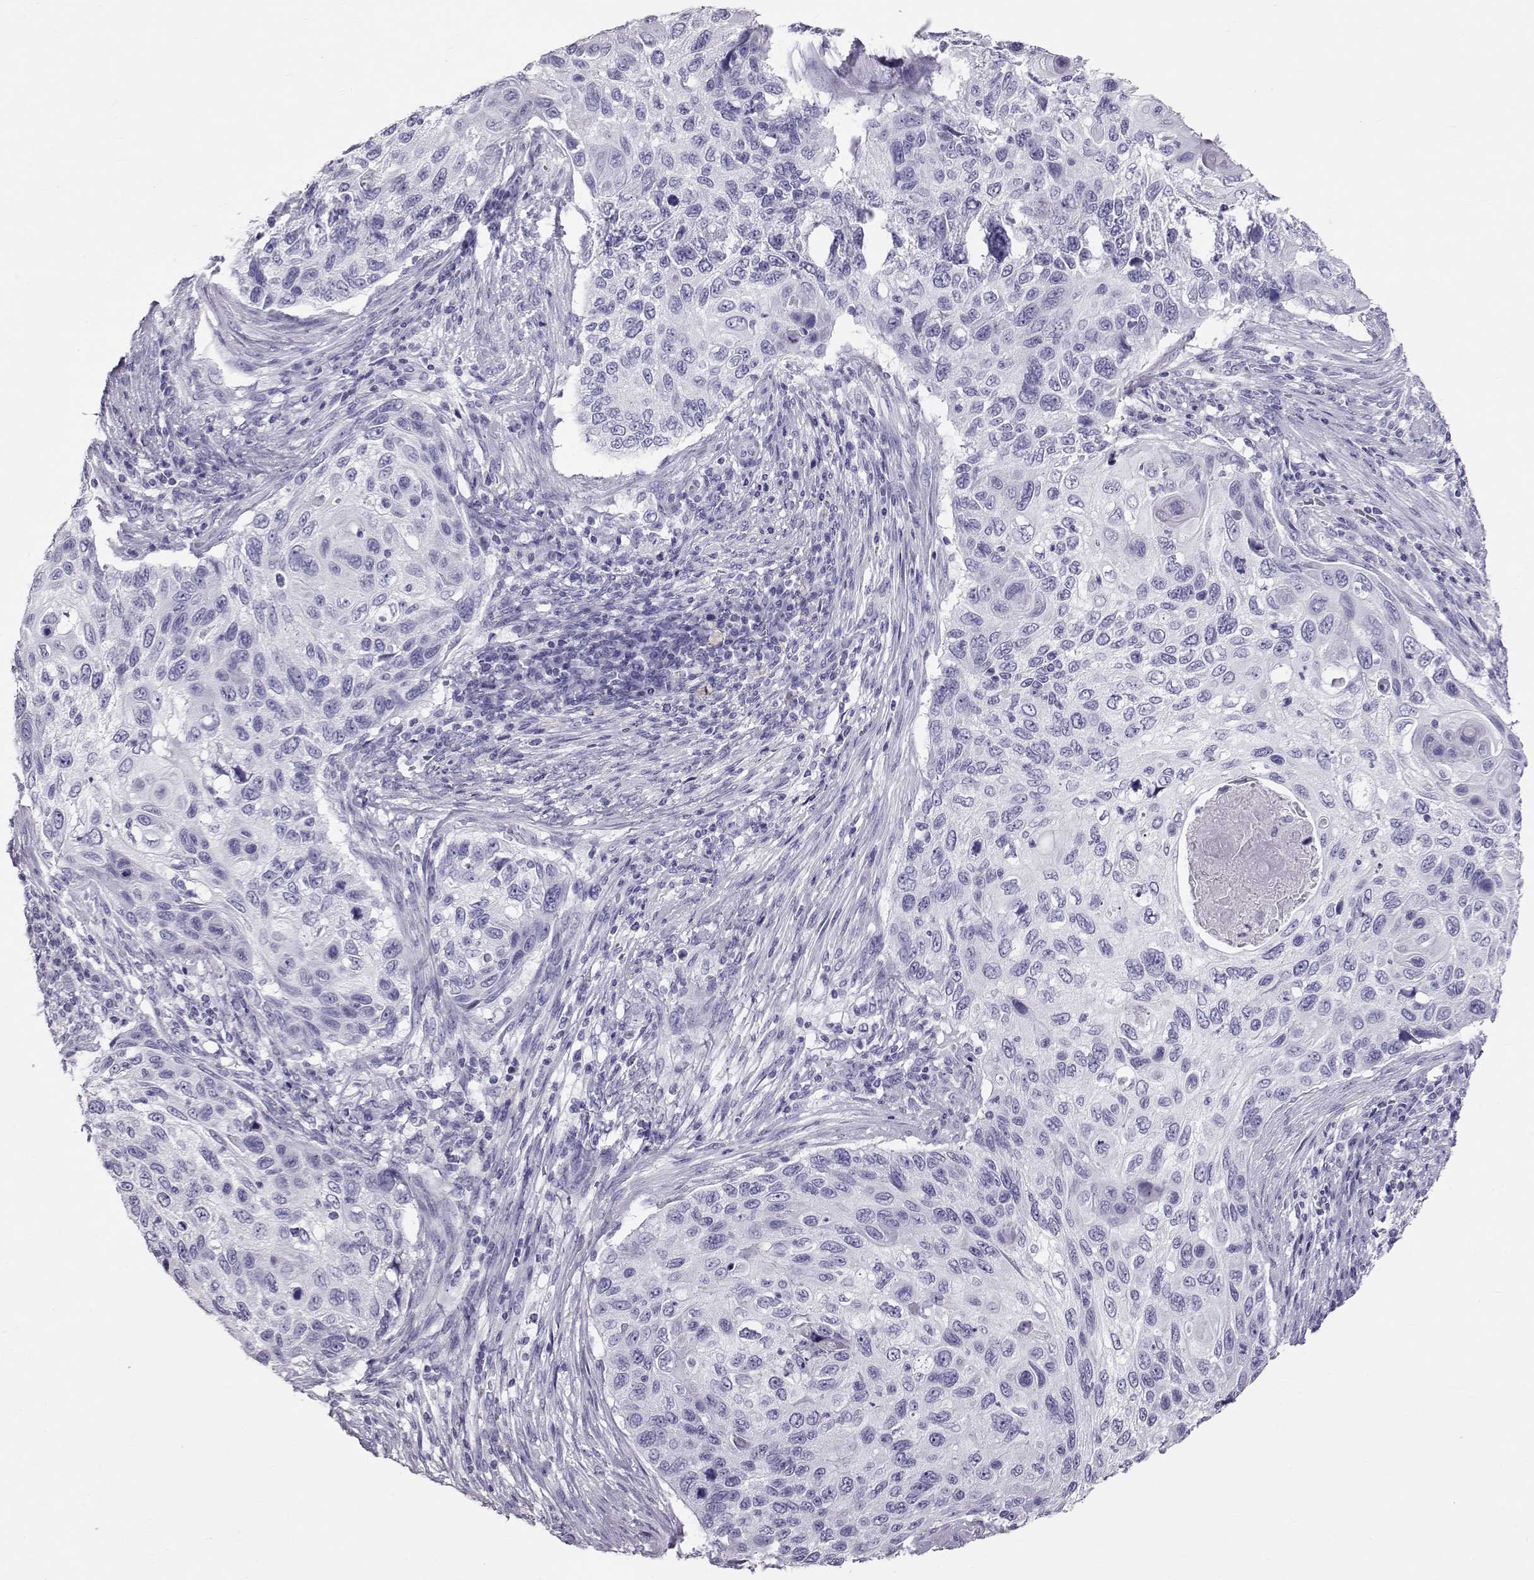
{"staining": {"intensity": "negative", "quantity": "none", "location": "none"}, "tissue": "cervical cancer", "cell_type": "Tumor cells", "image_type": "cancer", "snomed": [{"axis": "morphology", "description": "Squamous cell carcinoma, NOS"}, {"axis": "topography", "description": "Cervix"}], "caption": "Human cervical cancer (squamous cell carcinoma) stained for a protein using immunohistochemistry displays no positivity in tumor cells.", "gene": "RD3", "patient": {"sex": "female", "age": 70}}